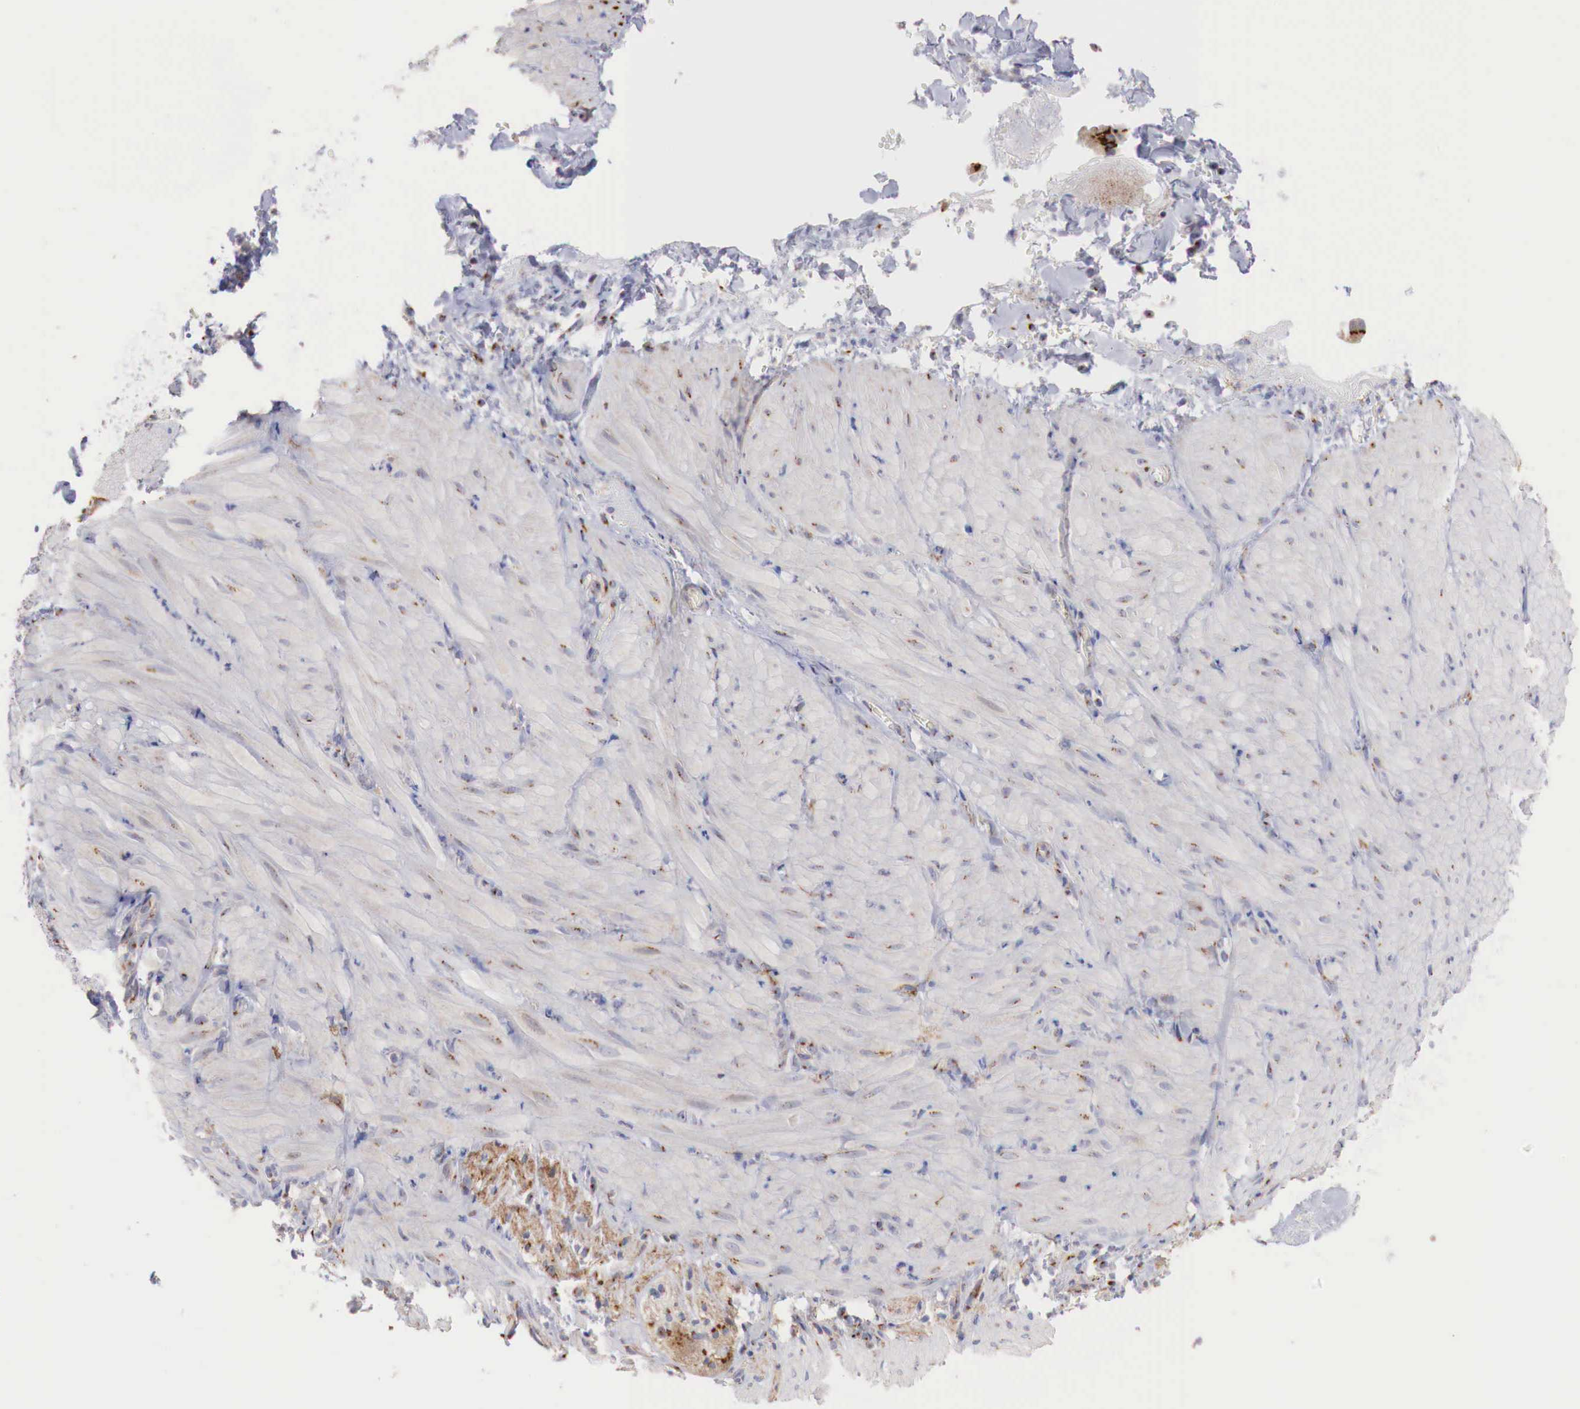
{"staining": {"intensity": "moderate", "quantity": "25%-75%", "location": "cytoplasmic/membranous"}, "tissue": "smooth muscle", "cell_type": "Smooth muscle cells", "image_type": "normal", "snomed": [{"axis": "morphology", "description": "Normal tissue, NOS"}, {"axis": "topography", "description": "Duodenum"}], "caption": "Smooth muscle stained with DAB immunohistochemistry (IHC) exhibits medium levels of moderate cytoplasmic/membranous positivity in about 25%-75% of smooth muscle cells. (brown staining indicates protein expression, while blue staining denotes nuclei).", "gene": "SYAP1", "patient": {"sex": "male", "age": 63}}